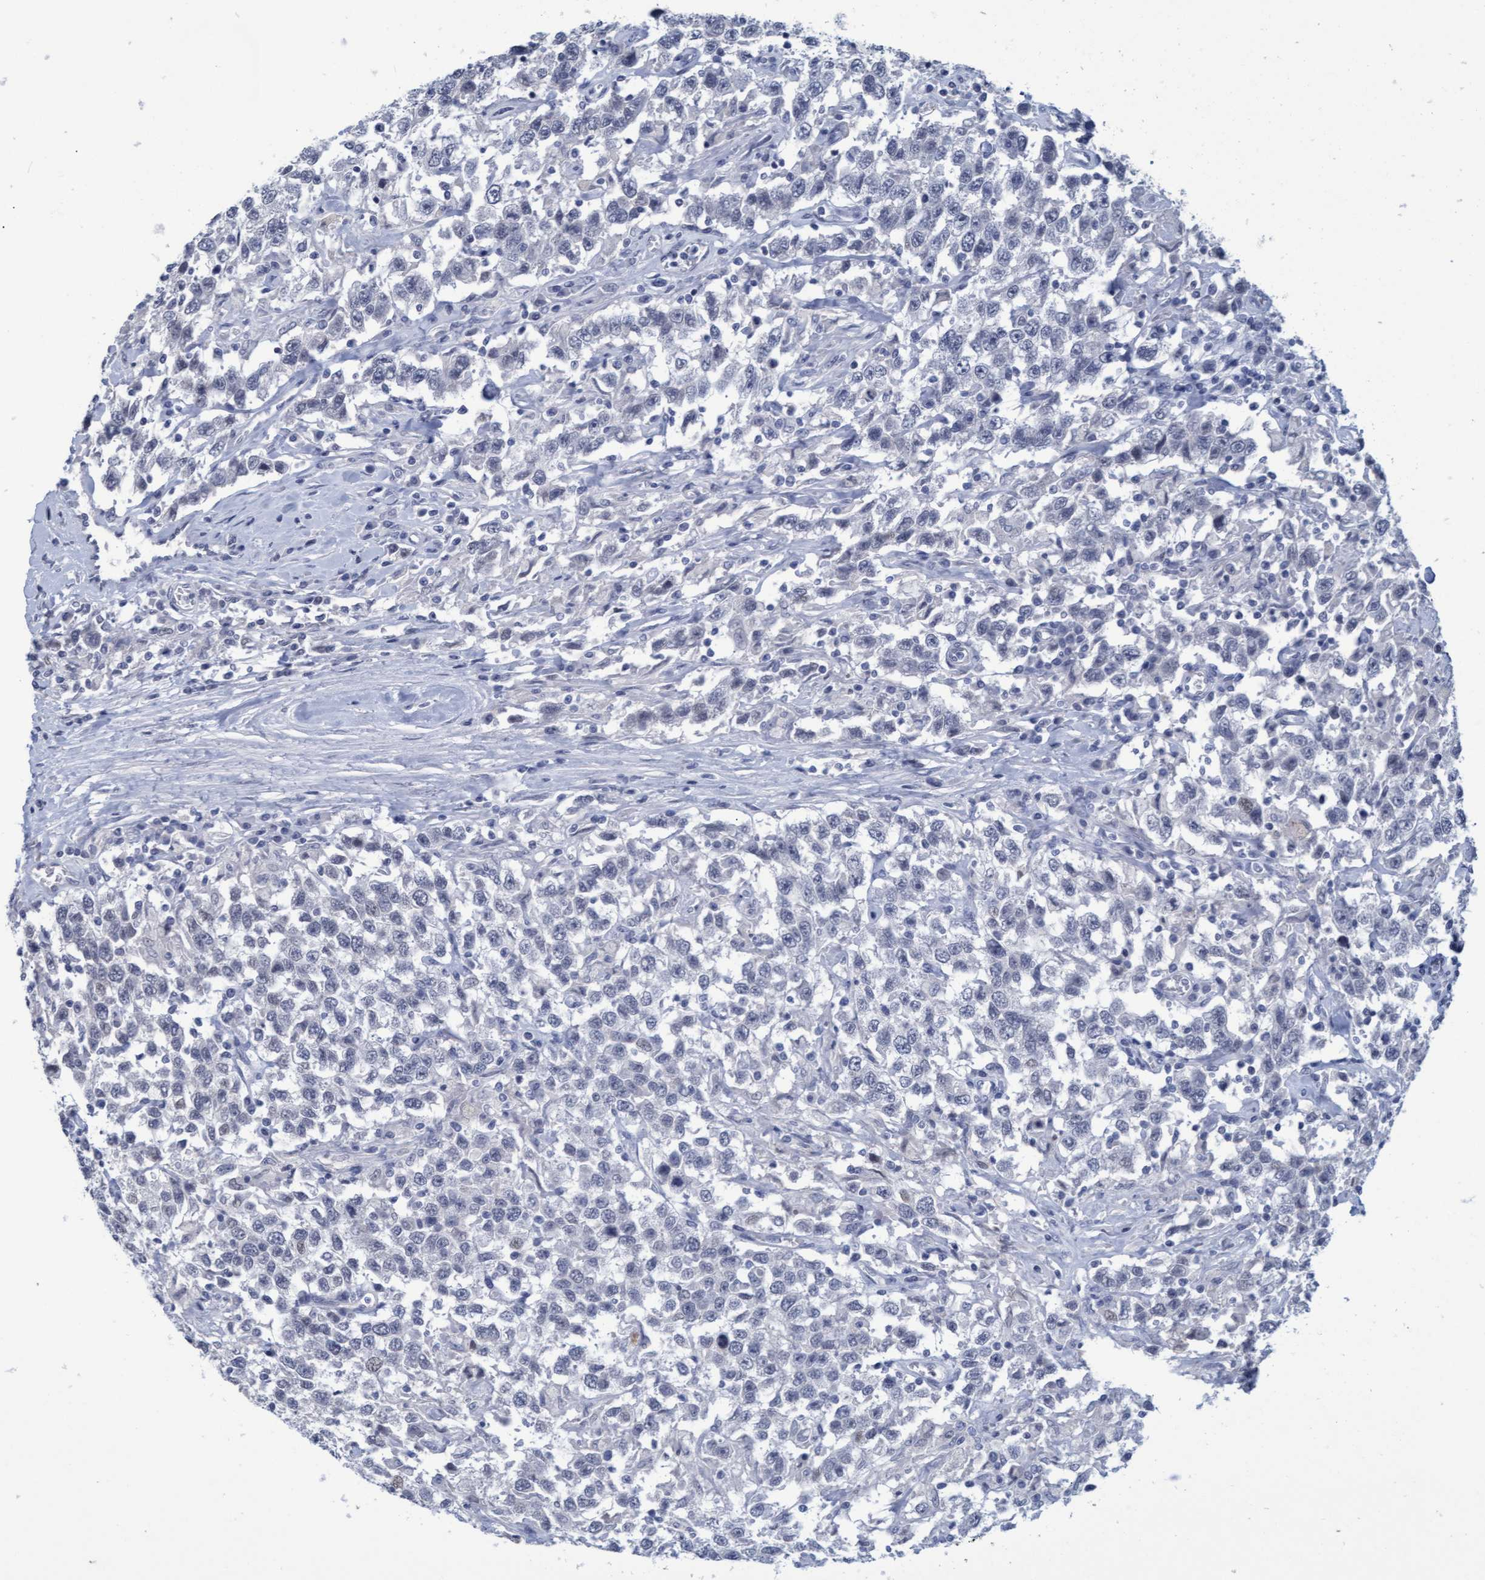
{"staining": {"intensity": "negative", "quantity": "none", "location": "none"}, "tissue": "testis cancer", "cell_type": "Tumor cells", "image_type": "cancer", "snomed": [{"axis": "morphology", "description": "Seminoma, NOS"}, {"axis": "topography", "description": "Testis"}], "caption": "Tumor cells show no significant protein expression in testis cancer (seminoma).", "gene": "PROCA1", "patient": {"sex": "male", "age": 41}}